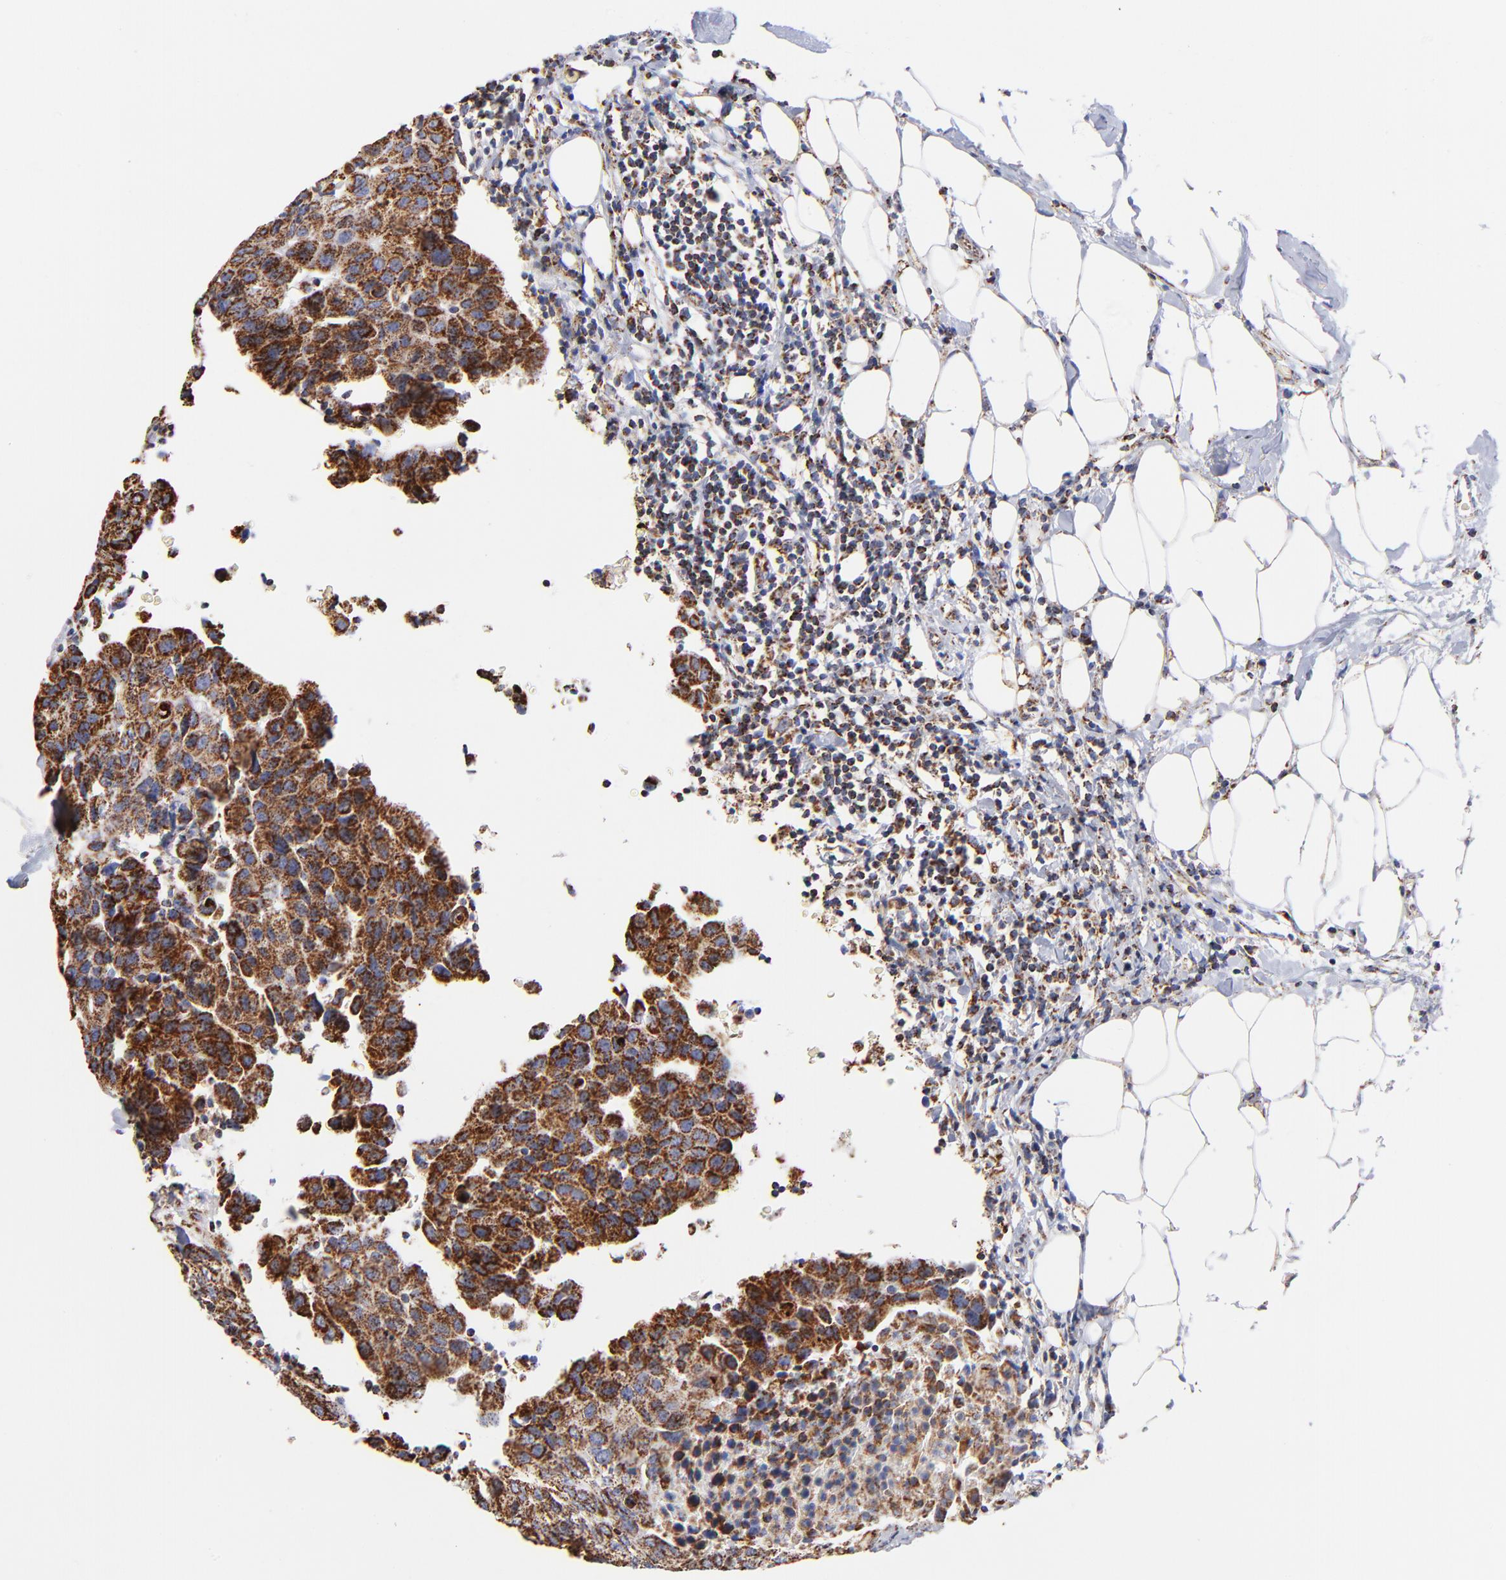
{"staining": {"intensity": "strong", "quantity": ">75%", "location": "cytoplasmic/membranous"}, "tissue": "breast cancer", "cell_type": "Tumor cells", "image_type": "cancer", "snomed": [{"axis": "morphology", "description": "Duct carcinoma"}, {"axis": "topography", "description": "Breast"}], "caption": "This is a histology image of immunohistochemistry staining of breast invasive ductal carcinoma, which shows strong positivity in the cytoplasmic/membranous of tumor cells.", "gene": "PHB1", "patient": {"sex": "female", "age": 54}}